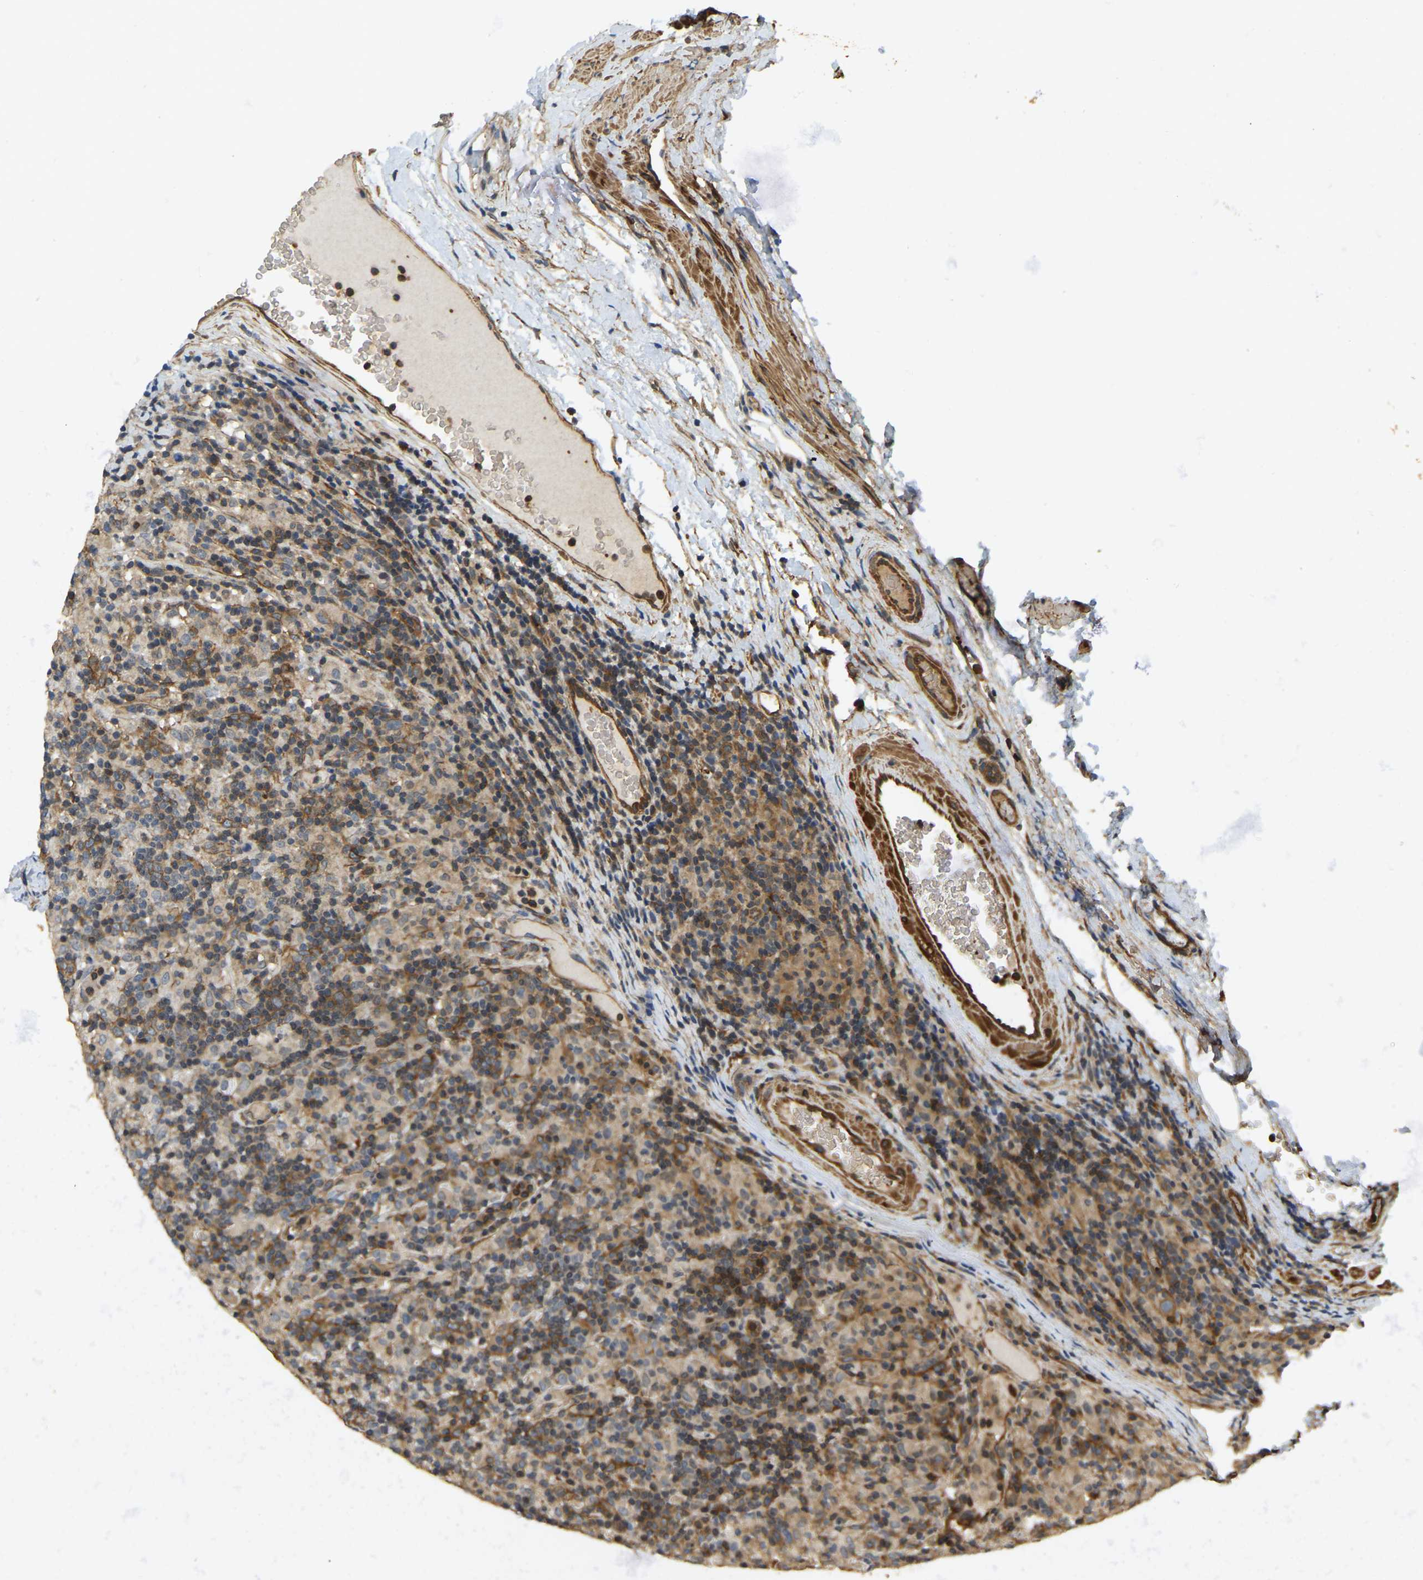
{"staining": {"intensity": "weak", "quantity": "25%-75%", "location": "cytoplasmic/membranous"}, "tissue": "lymphoma", "cell_type": "Tumor cells", "image_type": "cancer", "snomed": [{"axis": "morphology", "description": "Hodgkin's disease, NOS"}, {"axis": "topography", "description": "Lymph node"}], "caption": "Protein expression analysis of human Hodgkin's disease reveals weak cytoplasmic/membranous positivity in about 25%-75% of tumor cells. (brown staining indicates protein expression, while blue staining denotes nuclei).", "gene": "ERGIC1", "patient": {"sex": "male", "age": 70}}